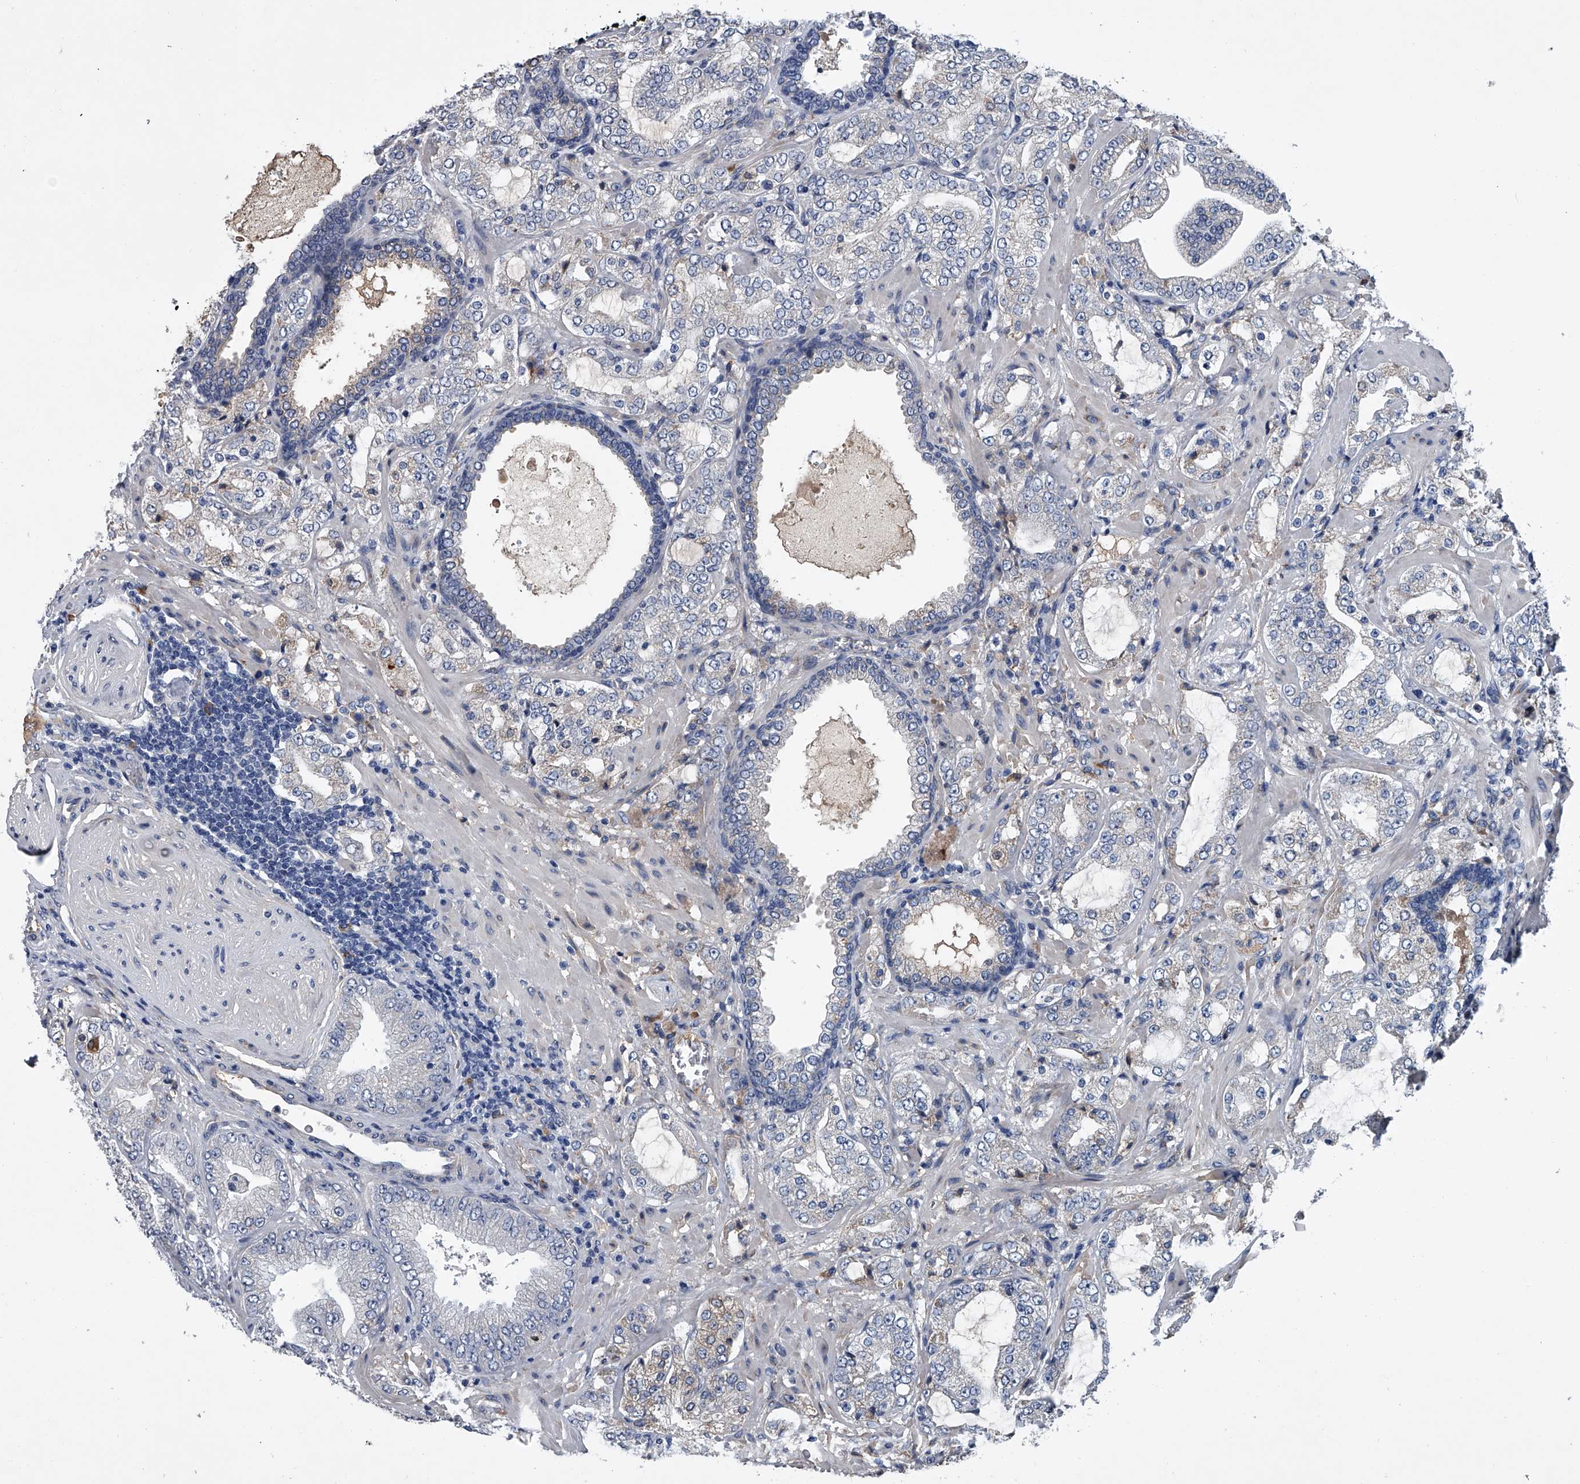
{"staining": {"intensity": "negative", "quantity": "none", "location": "none"}, "tissue": "prostate cancer", "cell_type": "Tumor cells", "image_type": "cancer", "snomed": [{"axis": "morphology", "description": "Adenocarcinoma, High grade"}, {"axis": "topography", "description": "Prostate"}], "caption": "Photomicrograph shows no significant protein staining in tumor cells of prostate cancer (adenocarcinoma (high-grade)).", "gene": "ABCG1", "patient": {"sex": "male", "age": 64}}